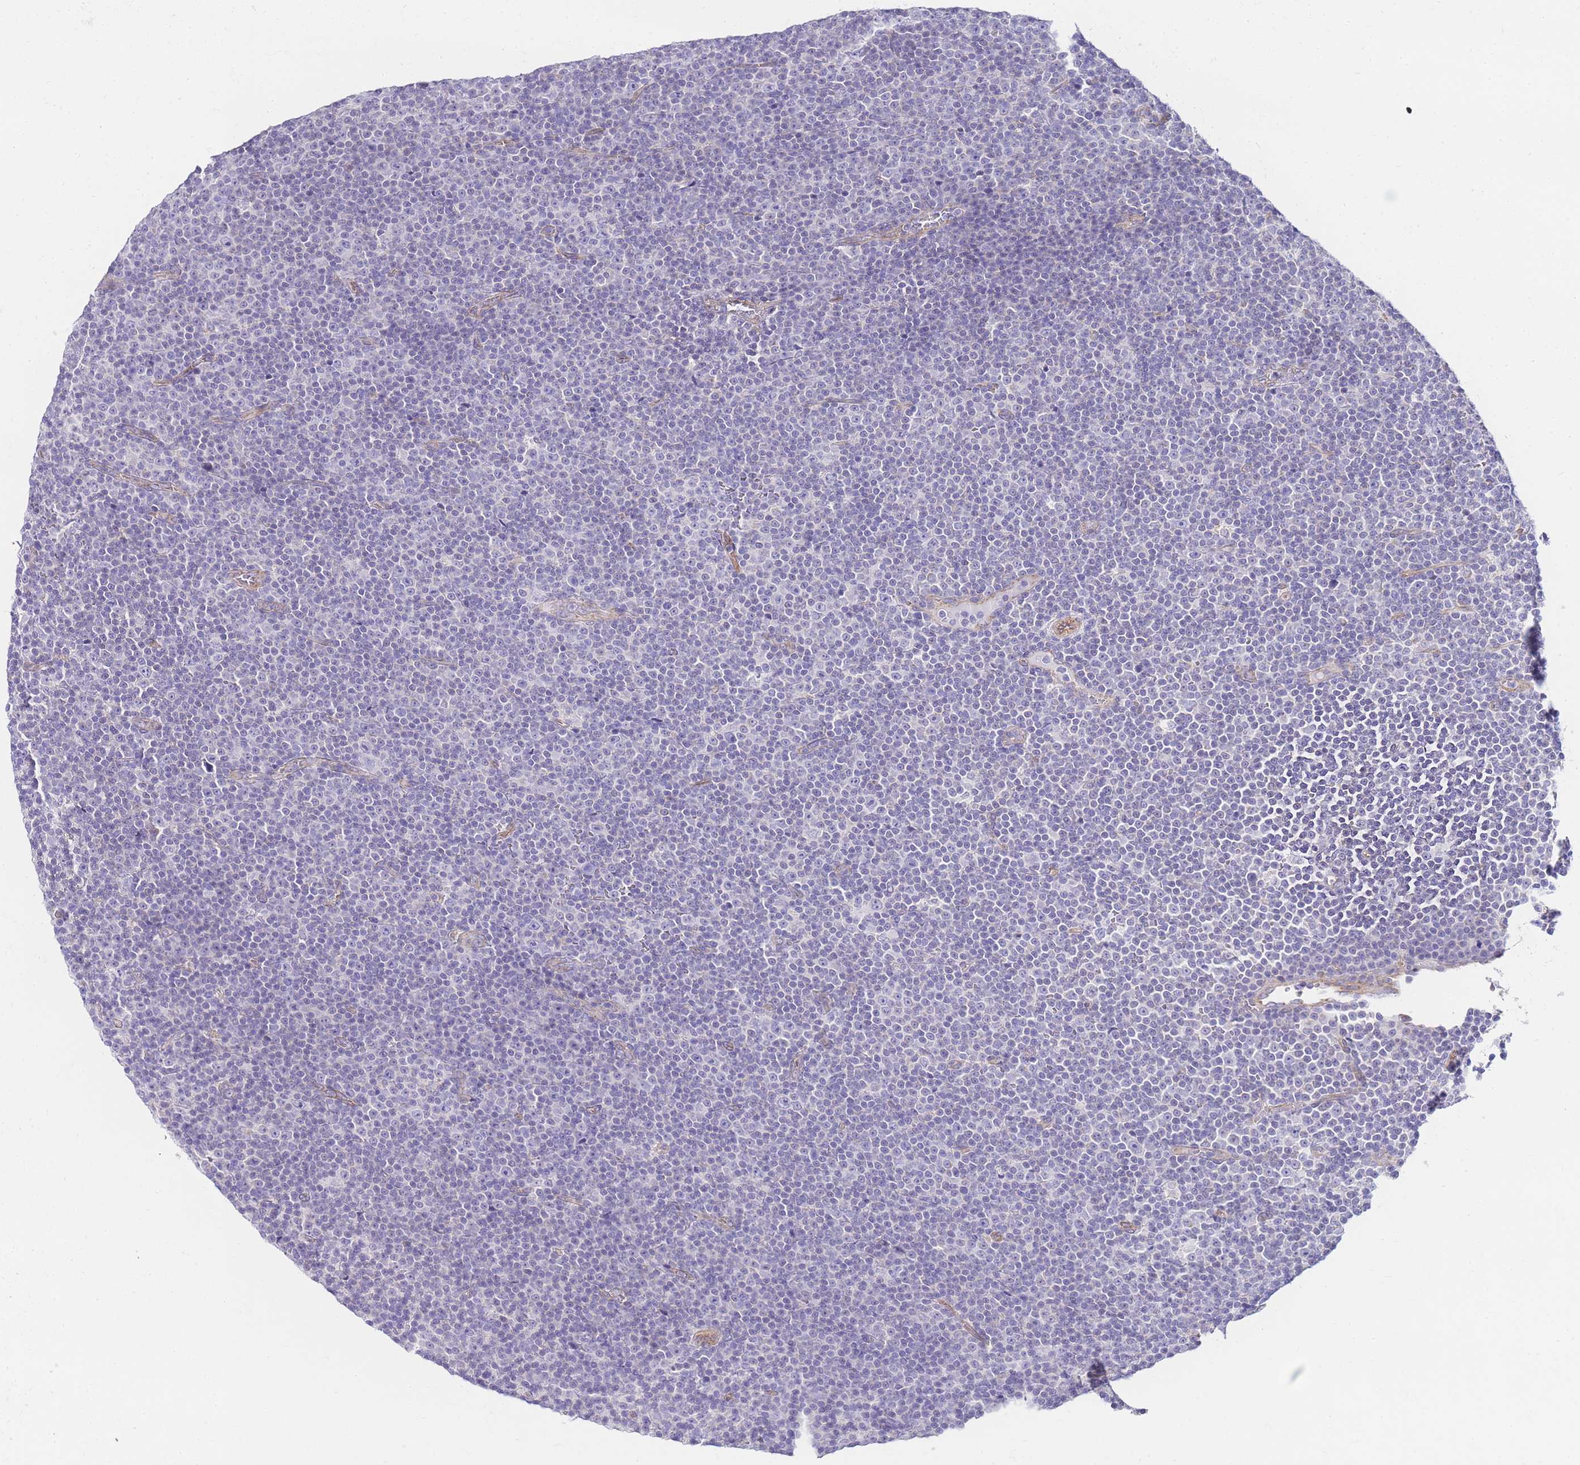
{"staining": {"intensity": "negative", "quantity": "none", "location": "none"}, "tissue": "lymphoma", "cell_type": "Tumor cells", "image_type": "cancer", "snomed": [{"axis": "morphology", "description": "Malignant lymphoma, non-Hodgkin's type, Low grade"}, {"axis": "topography", "description": "Lymph node"}], "caption": "This image is of lymphoma stained with immunohistochemistry (IHC) to label a protein in brown with the nuclei are counter-stained blue. There is no positivity in tumor cells.", "gene": "PDCD7", "patient": {"sex": "female", "age": 67}}